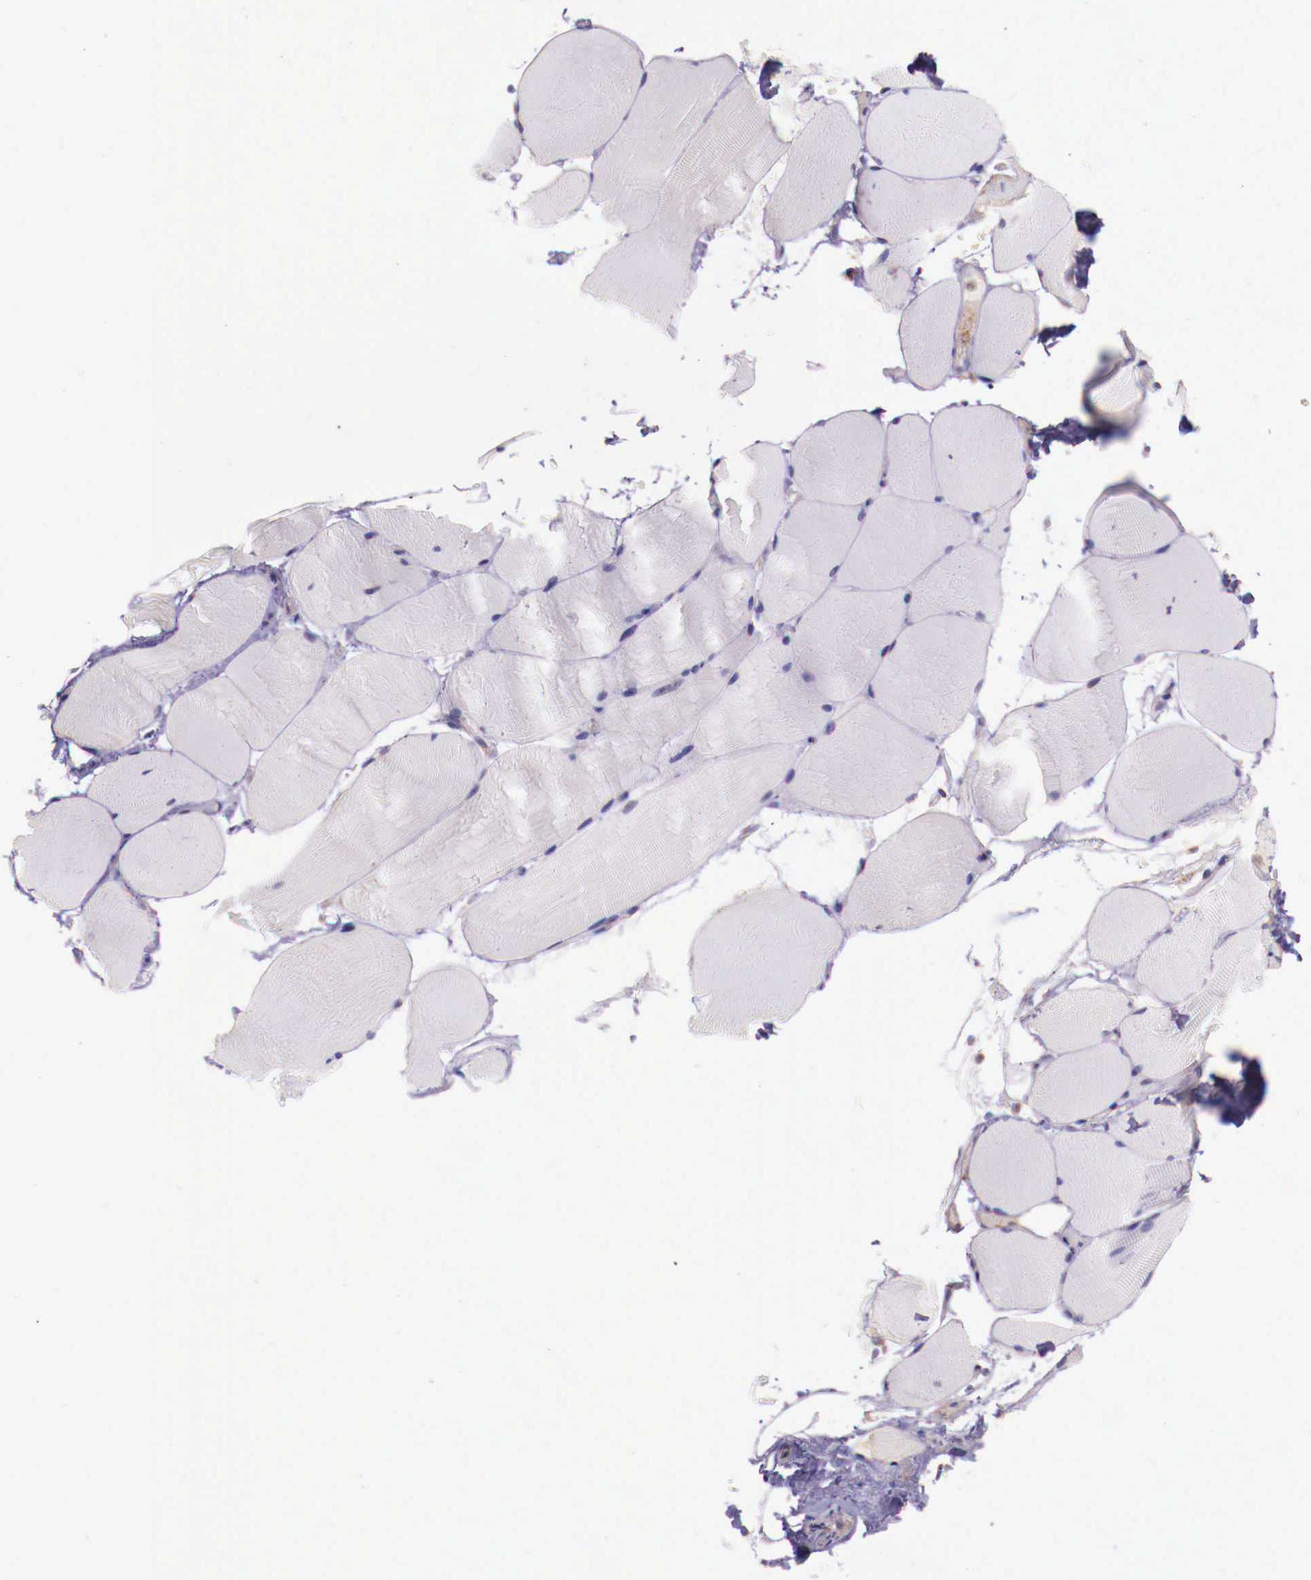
{"staining": {"intensity": "negative", "quantity": "none", "location": "none"}, "tissue": "skeletal muscle", "cell_type": "Myocytes", "image_type": "normal", "snomed": [{"axis": "morphology", "description": "Normal tissue, NOS"}, {"axis": "topography", "description": "Skeletal muscle"}, {"axis": "topography", "description": "Parathyroid gland"}], "caption": "Protein analysis of unremarkable skeletal muscle displays no significant expression in myocytes.", "gene": "GRIPAP1", "patient": {"sex": "female", "age": 37}}